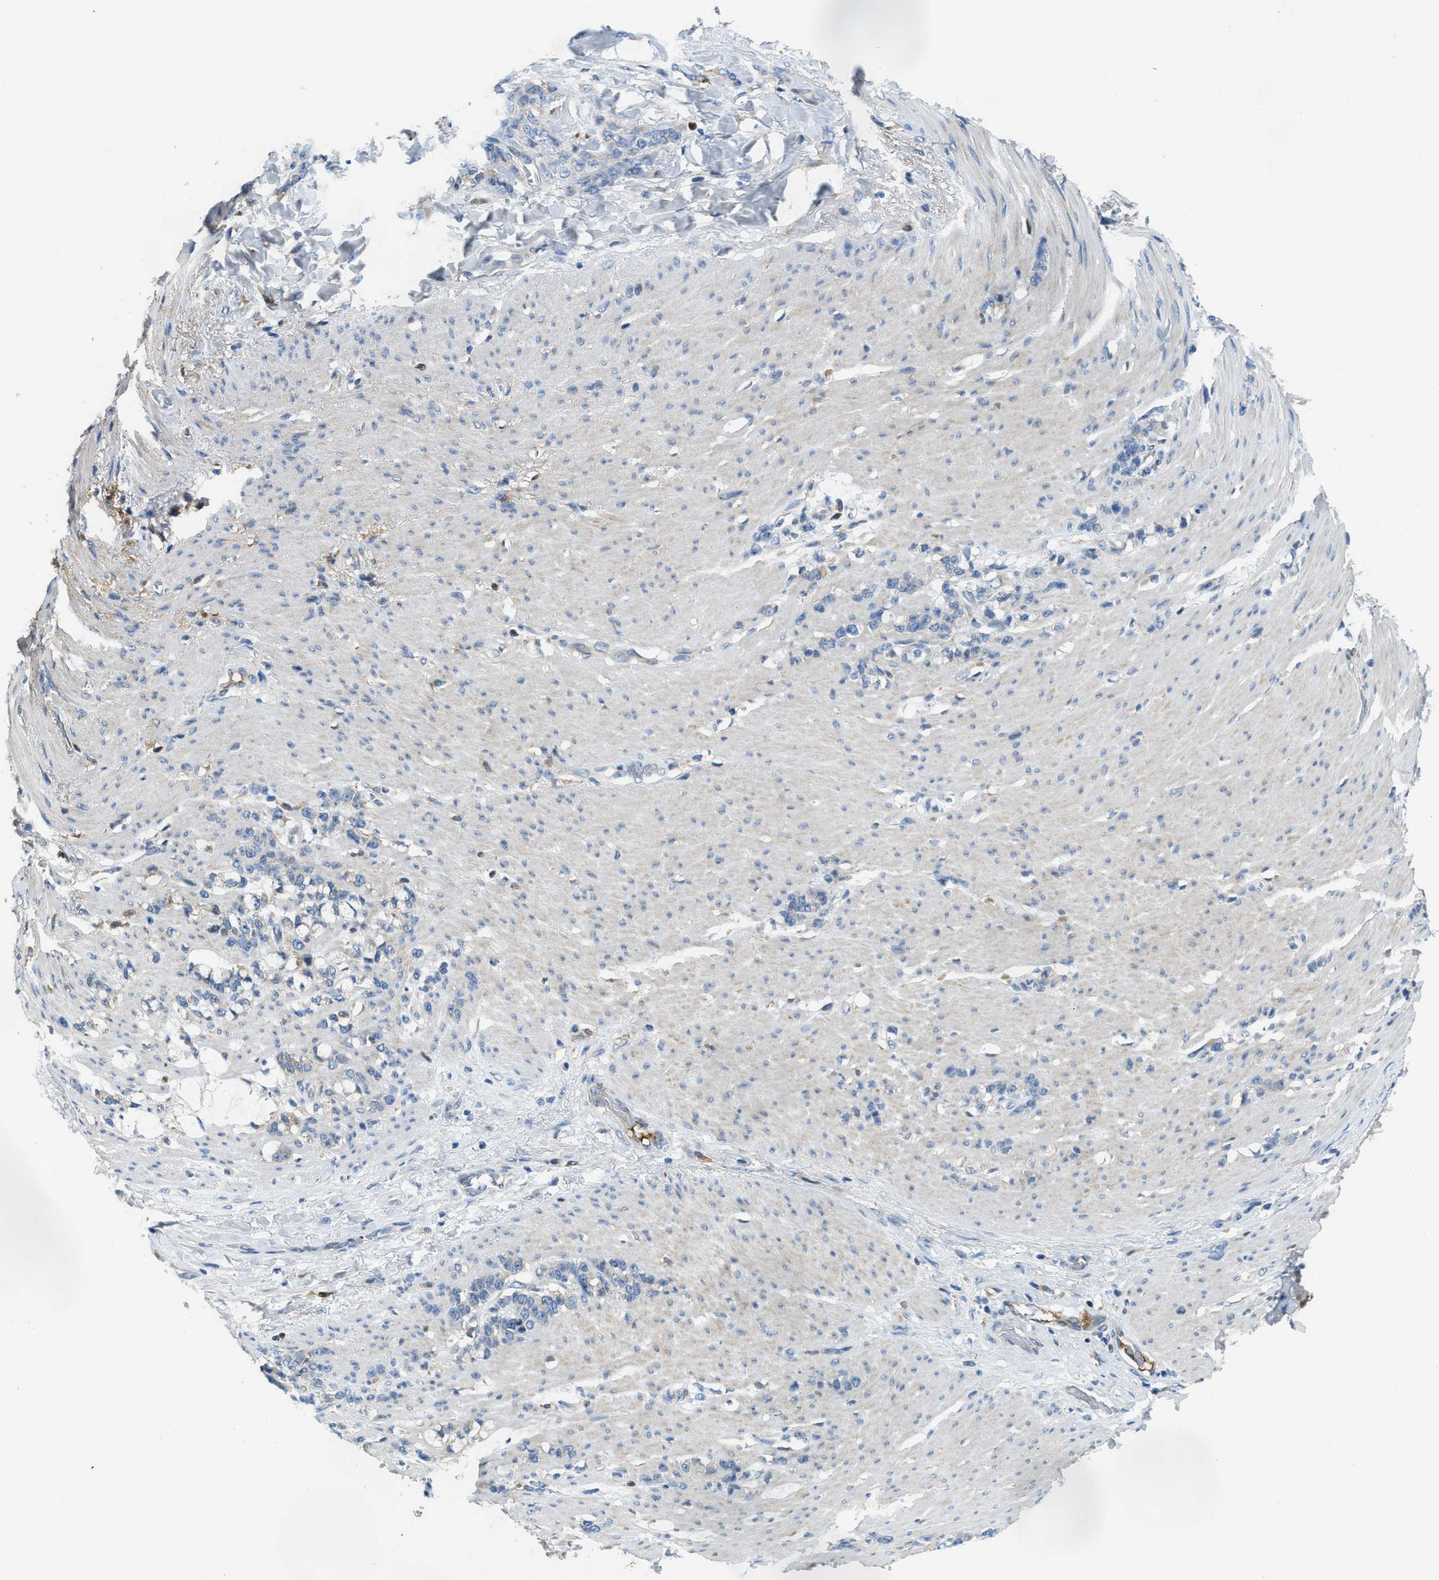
{"staining": {"intensity": "negative", "quantity": "none", "location": "none"}, "tissue": "stomach cancer", "cell_type": "Tumor cells", "image_type": "cancer", "snomed": [{"axis": "morphology", "description": "Adenocarcinoma, NOS"}, {"axis": "topography", "description": "Stomach, lower"}], "caption": "High magnification brightfield microscopy of stomach cancer stained with DAB (brown) and counterstained with hematoxylin (blue): tumor cells show no significant expression. (Stains: DAB (3,3'-diaminobenzidine) immunohistochemistry (IHC) with hematoxylin counter stain, Microscopy: brightfield microscopy at high magnification).", "gene": "MPDU1", "patient": {"sex": "male", "age": 88}}